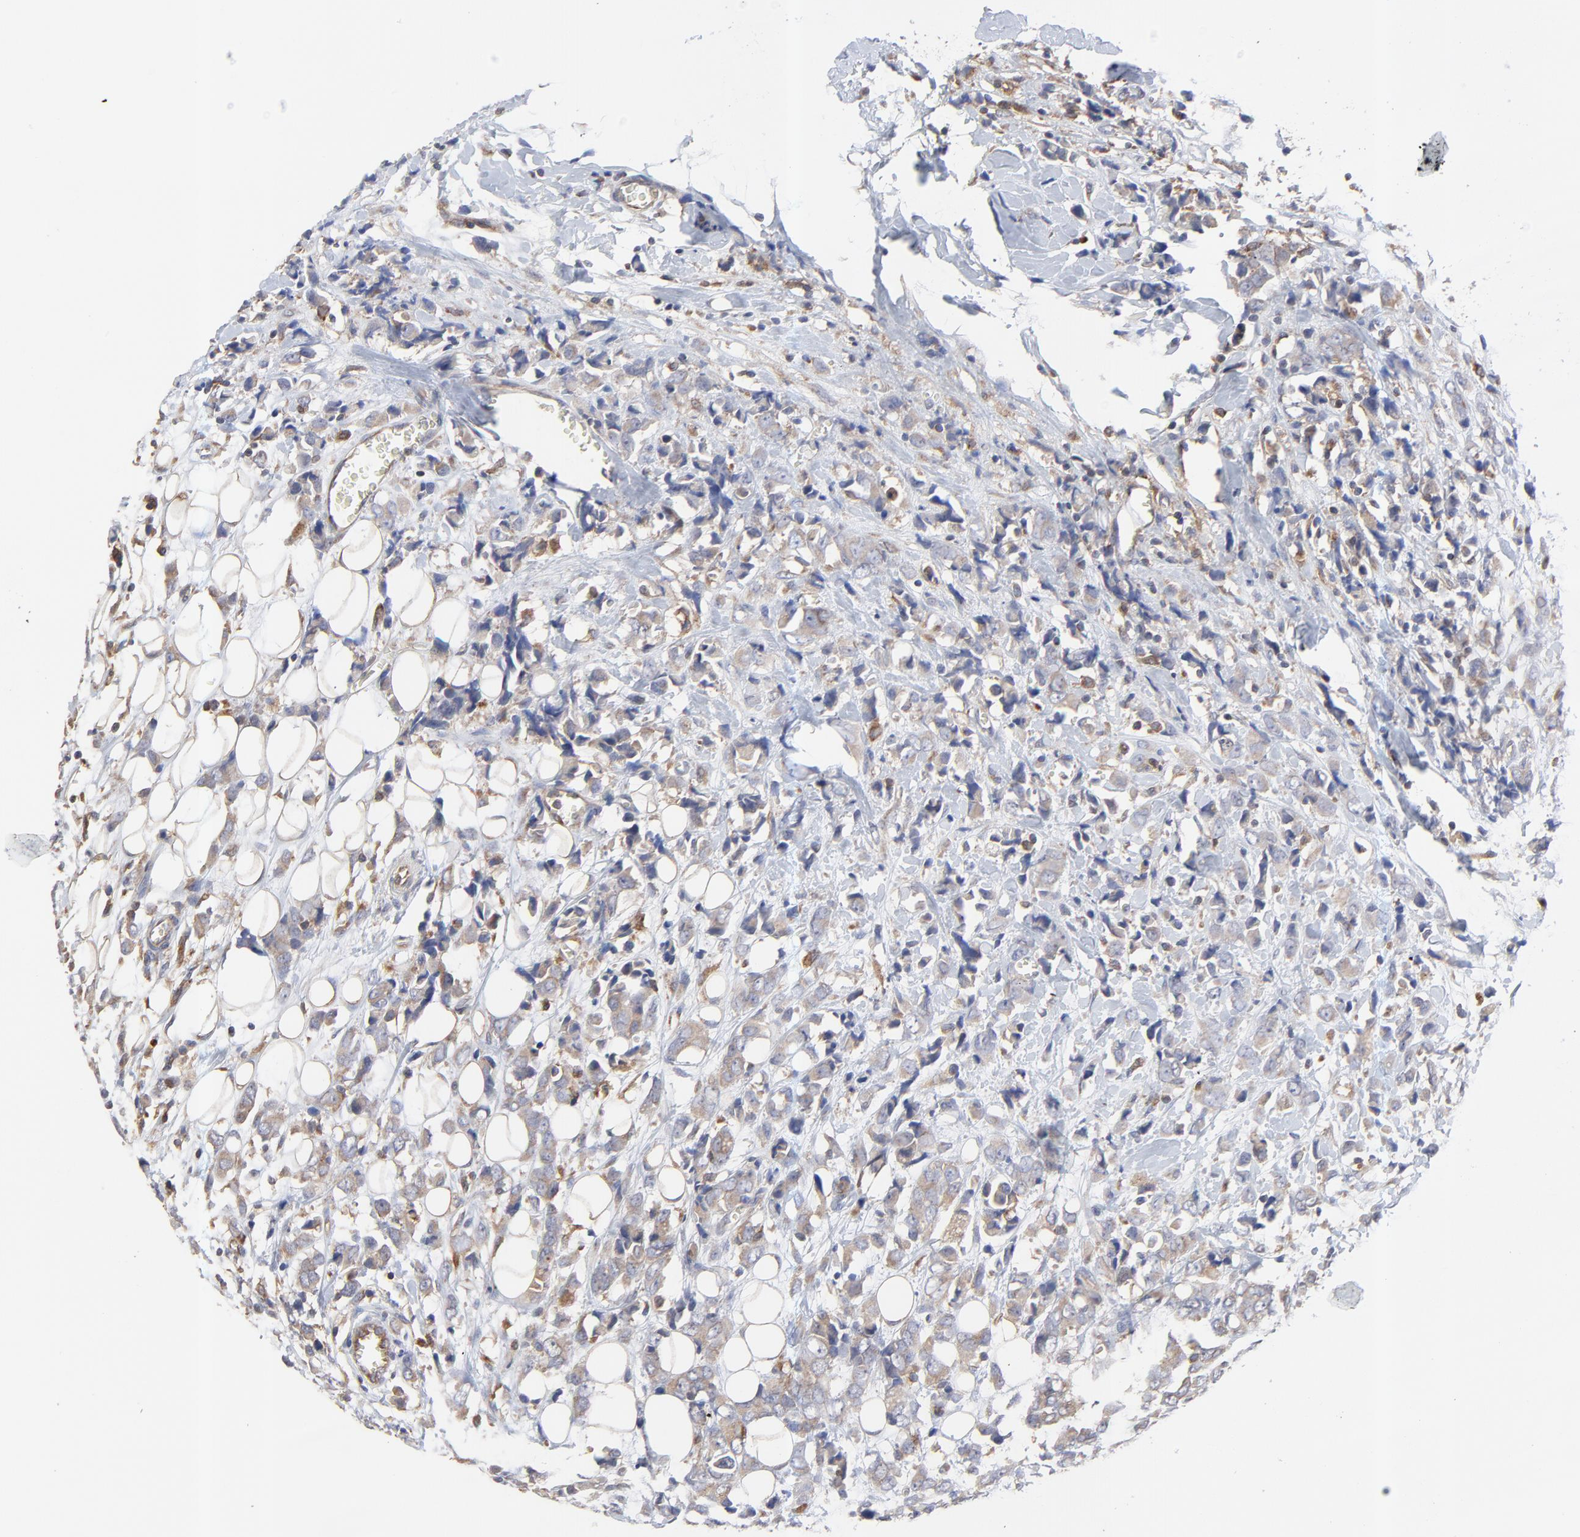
{"staining": {"intensity": "moderate", "quantity": ">75%", "location": "cytoplasmic/membranous"}, "tissue": "breast cancer", "cell_type": "Tumor cells", "image_type": "cancer", "snomed": [{"axis": "morphology", "description": "Lobular carcinoma"}, {"axis": "topography", "description": "Breast"}], "caption": "IHC histopathology image of neoplastic tissue: human breast cancer stained using immunohistochemistry shows medium levels of moderate protein expression localized specifically in the cytoplasmic/membranous of tumor cells, appearing as a cytoplasmic/membranous brown color.", "gene": "RAB9A", "patient": {"sex": "female", "age": 57}}